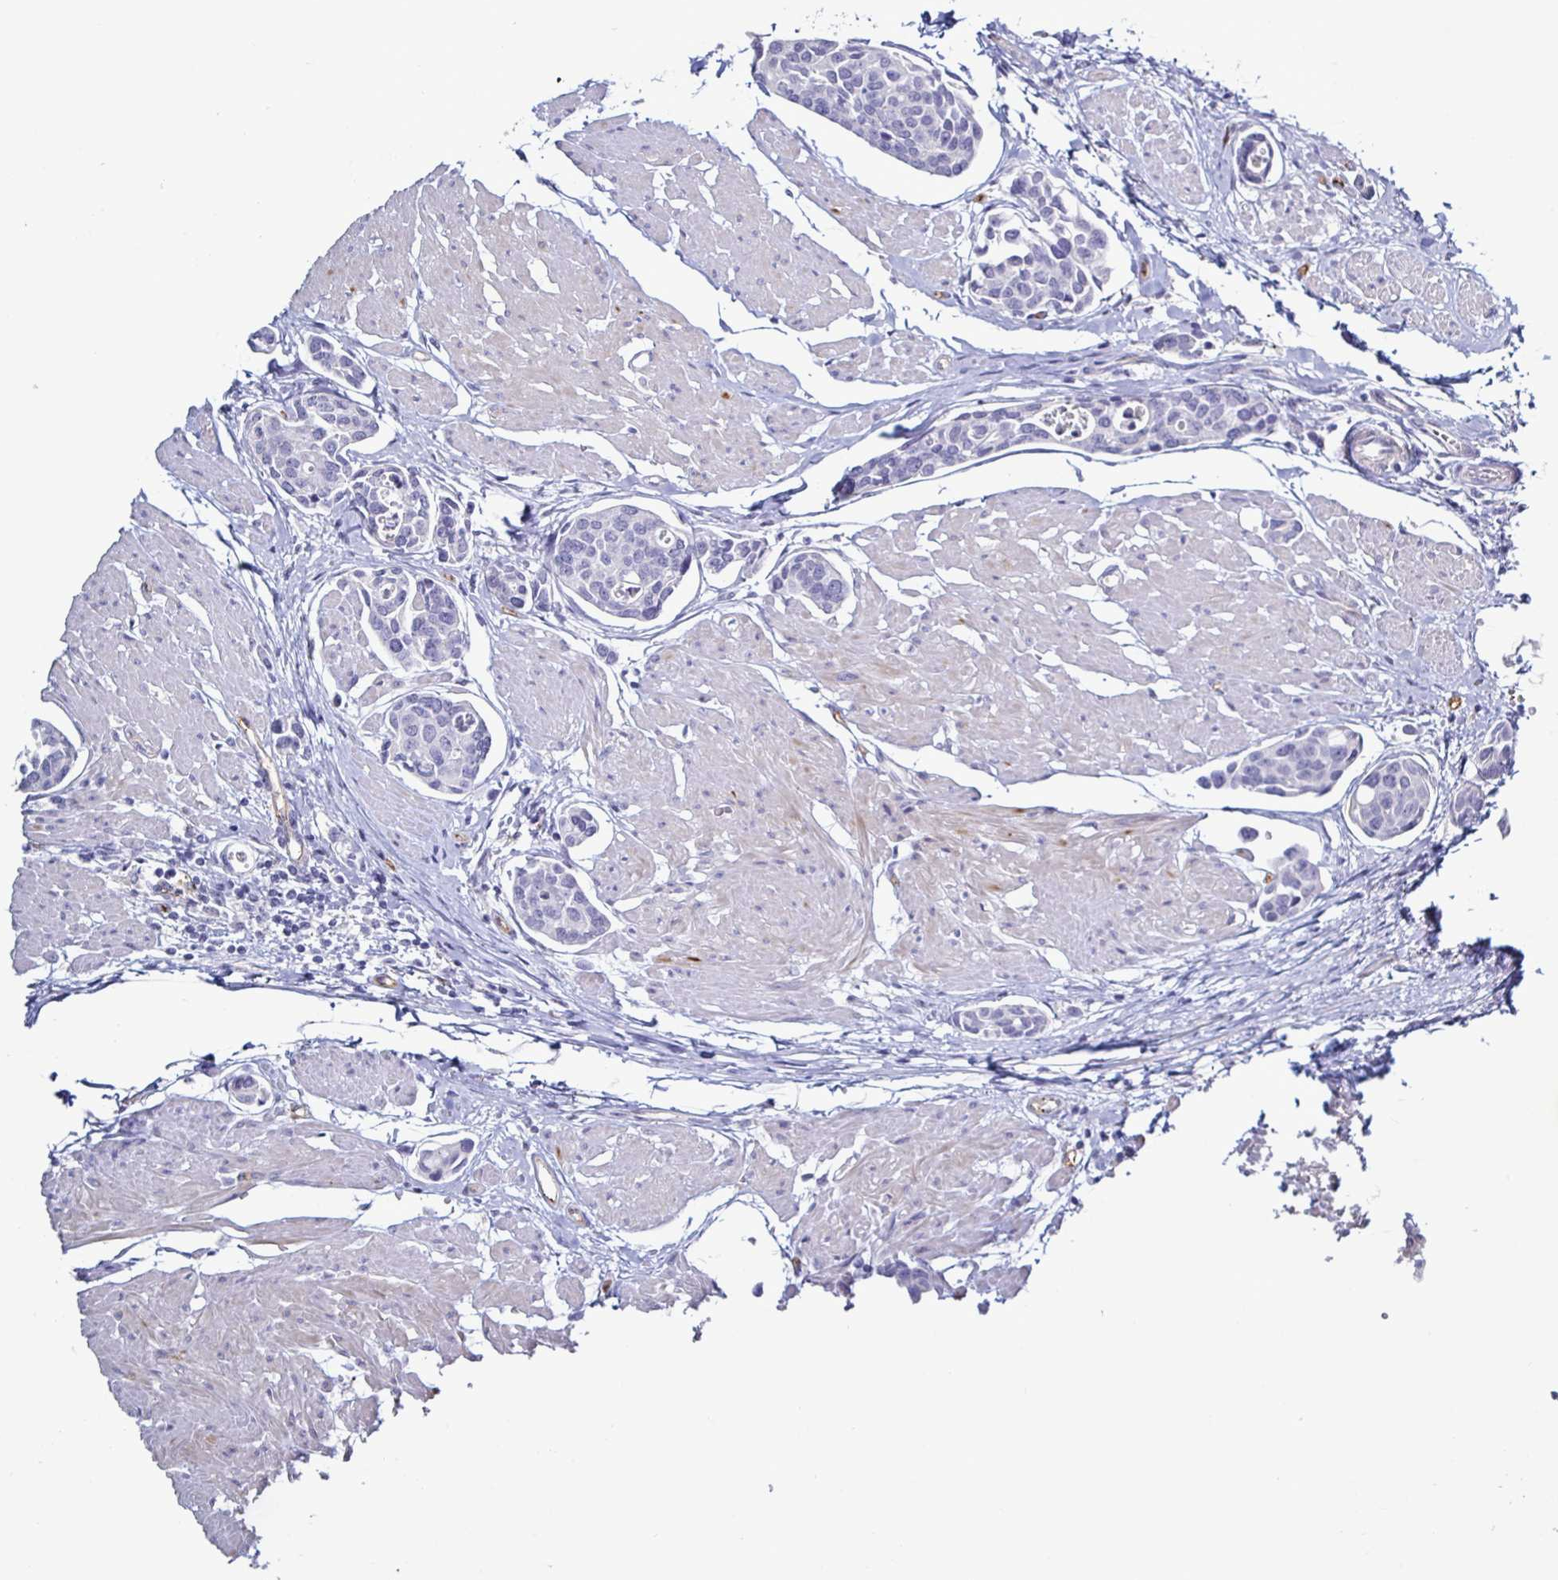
{"staining": {"intensity": "negative", "quantity": "none", "location": "none"}, "tissue": "urothelial cancer", "cell_type": "Tumor cells", "image_type": "cancer", "snomed": [{"axis": "morphology", "description": "Urothelial carcinoma, High grade"}, {"axis": "topography", "description": "Urinary bladder"}], "caption": "Immunohistochemistry histopathology image of neoplastic tissue: human urothelial cancer stained with DAB (3,3'-diaminobenzidine) demonstrates no significant protein expression in tumor cells.", "gene": "ACSBG2", "patient": {"sex": "male", "age": 78}}